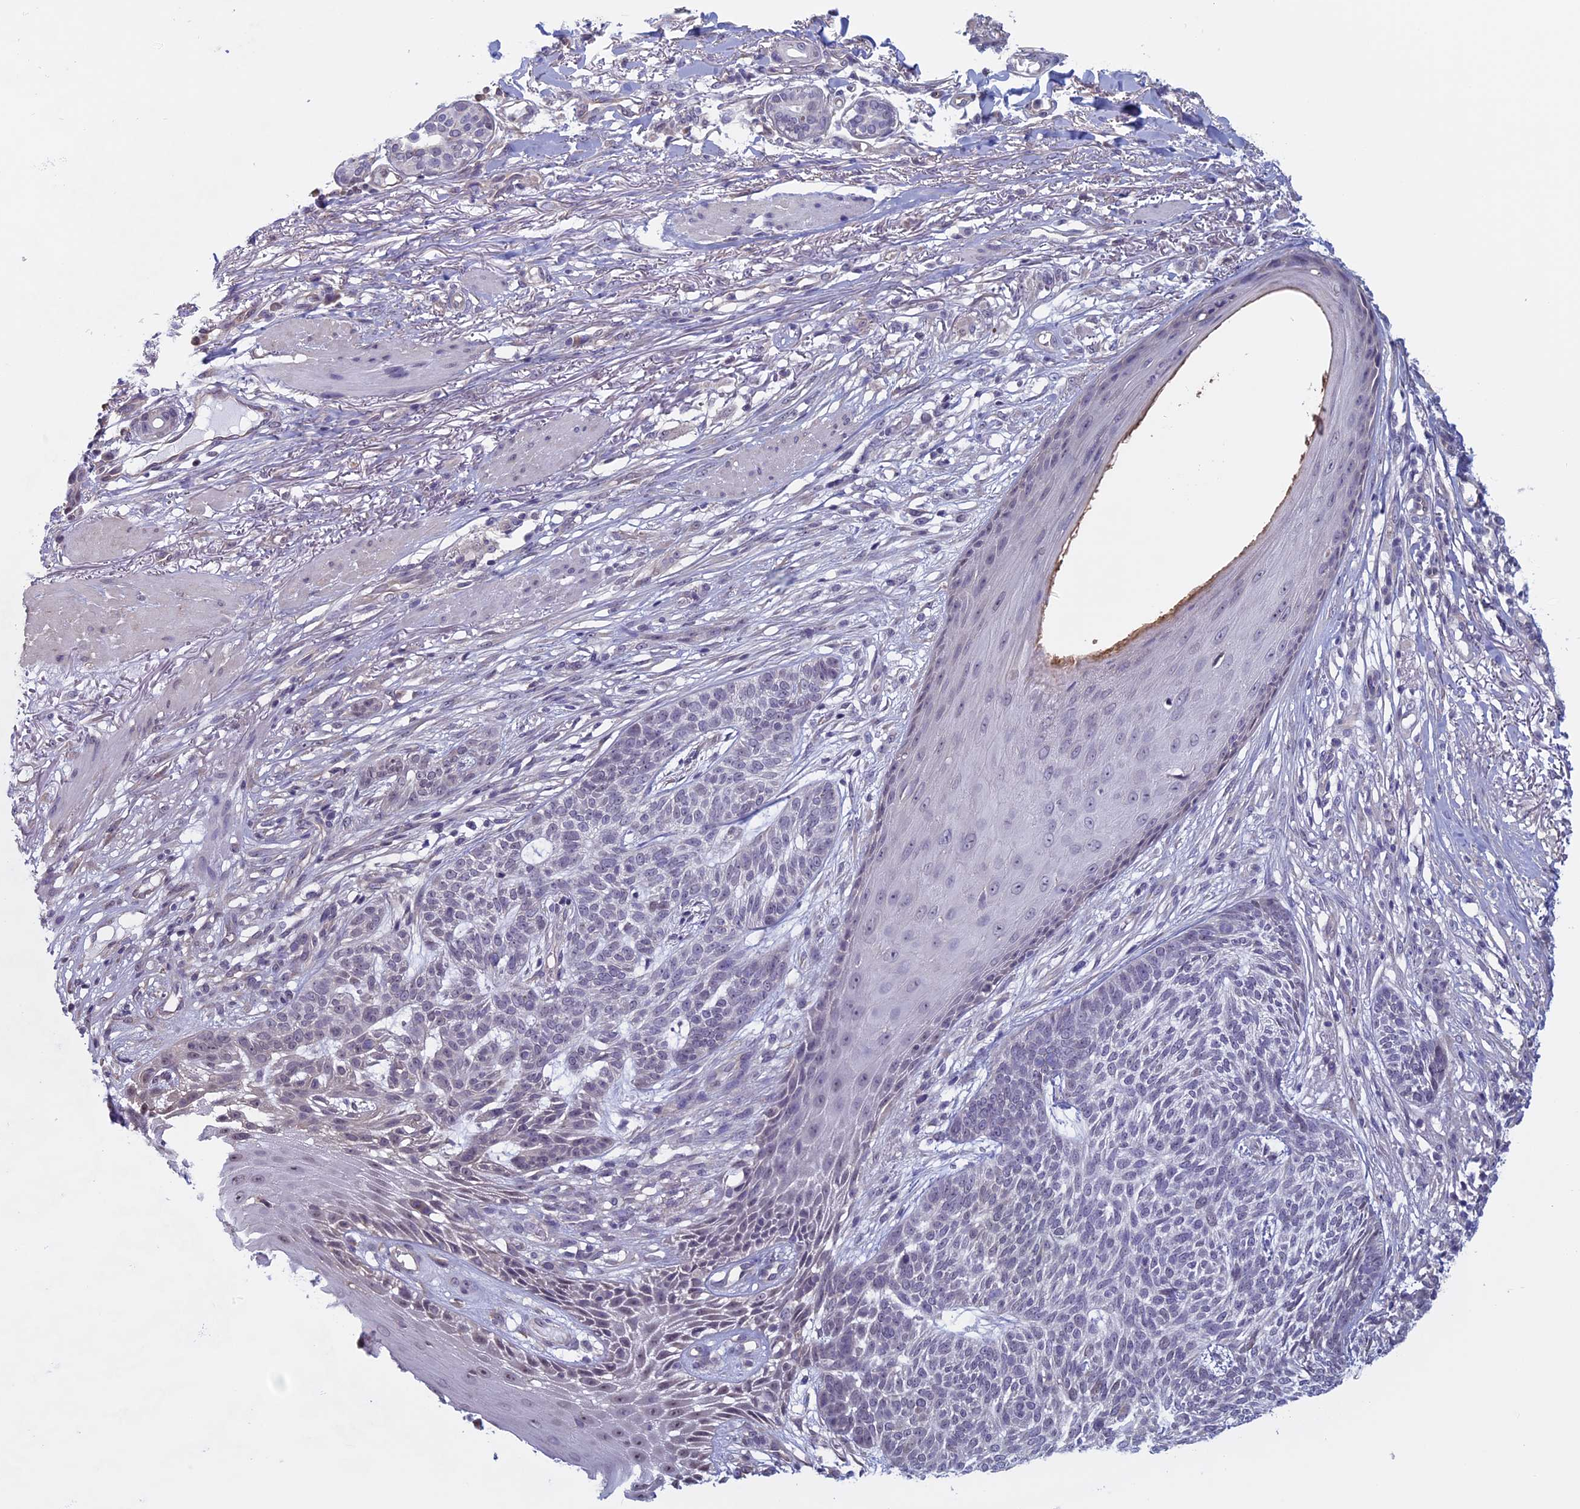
{"staining": {"intensity": "negative", "quantity": "none", "location": "none"}, "tissue": "skin cancer", "cell_type": "Tumor cells", "image_type": "cancer", "snomed": [{"axis": "morphology", "description": "Normal tissue, NOS"}, {"axis": "morphology", "description": "Basal cell carcinoma"}, {"axis": "topography", "description": "Skin"}], "caption": "High magnification brightfield microscopy of skin cancer (basal cell carcinoma) stained with DAB (brown) and counterstained with hematoxylin (blue): tumor cells show no significant expression.", "gene": "SLC1A6", "patient": {"sex": "male", "age": 64}}